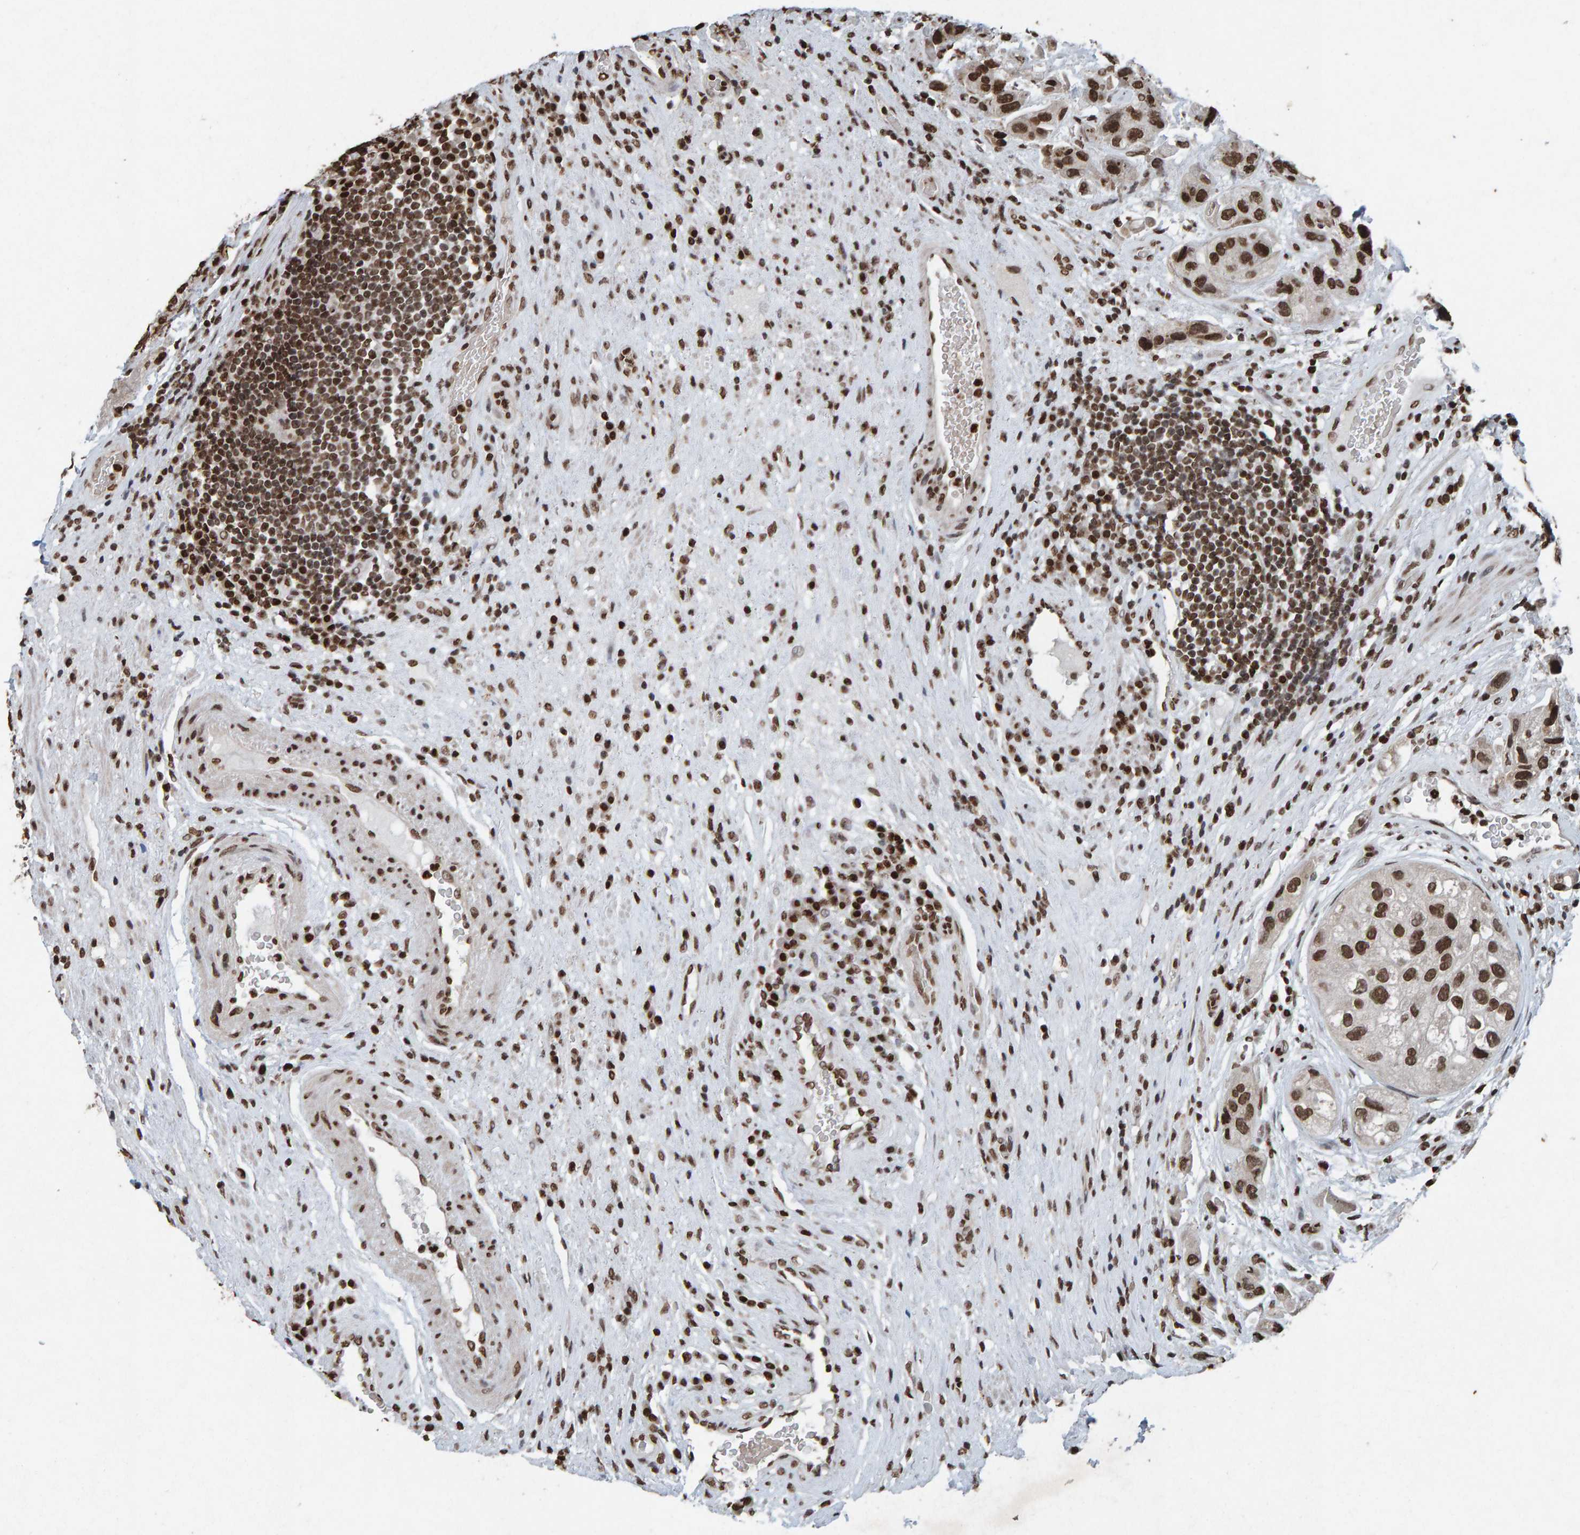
{"staining": {"intensity": "strong", "quantity": ">75%", "location": "nuclear"}, "tissue": "urothelial cancer", "cell_type": "Tumor cells", "image_type": "cancer", "snomed": [{"axis": "morphology", "description": "Urothelial carcinoma, High grade"}, {"axis": "topography", "description": "Urinary bladder"}], "caption": "IHC of urothelial cancer exhibits high levels of strong nuclear staining in approximately >75% of tumor cells.", "gene": "H2AZ1", "patient": {"sex": "female", "age": 64}}